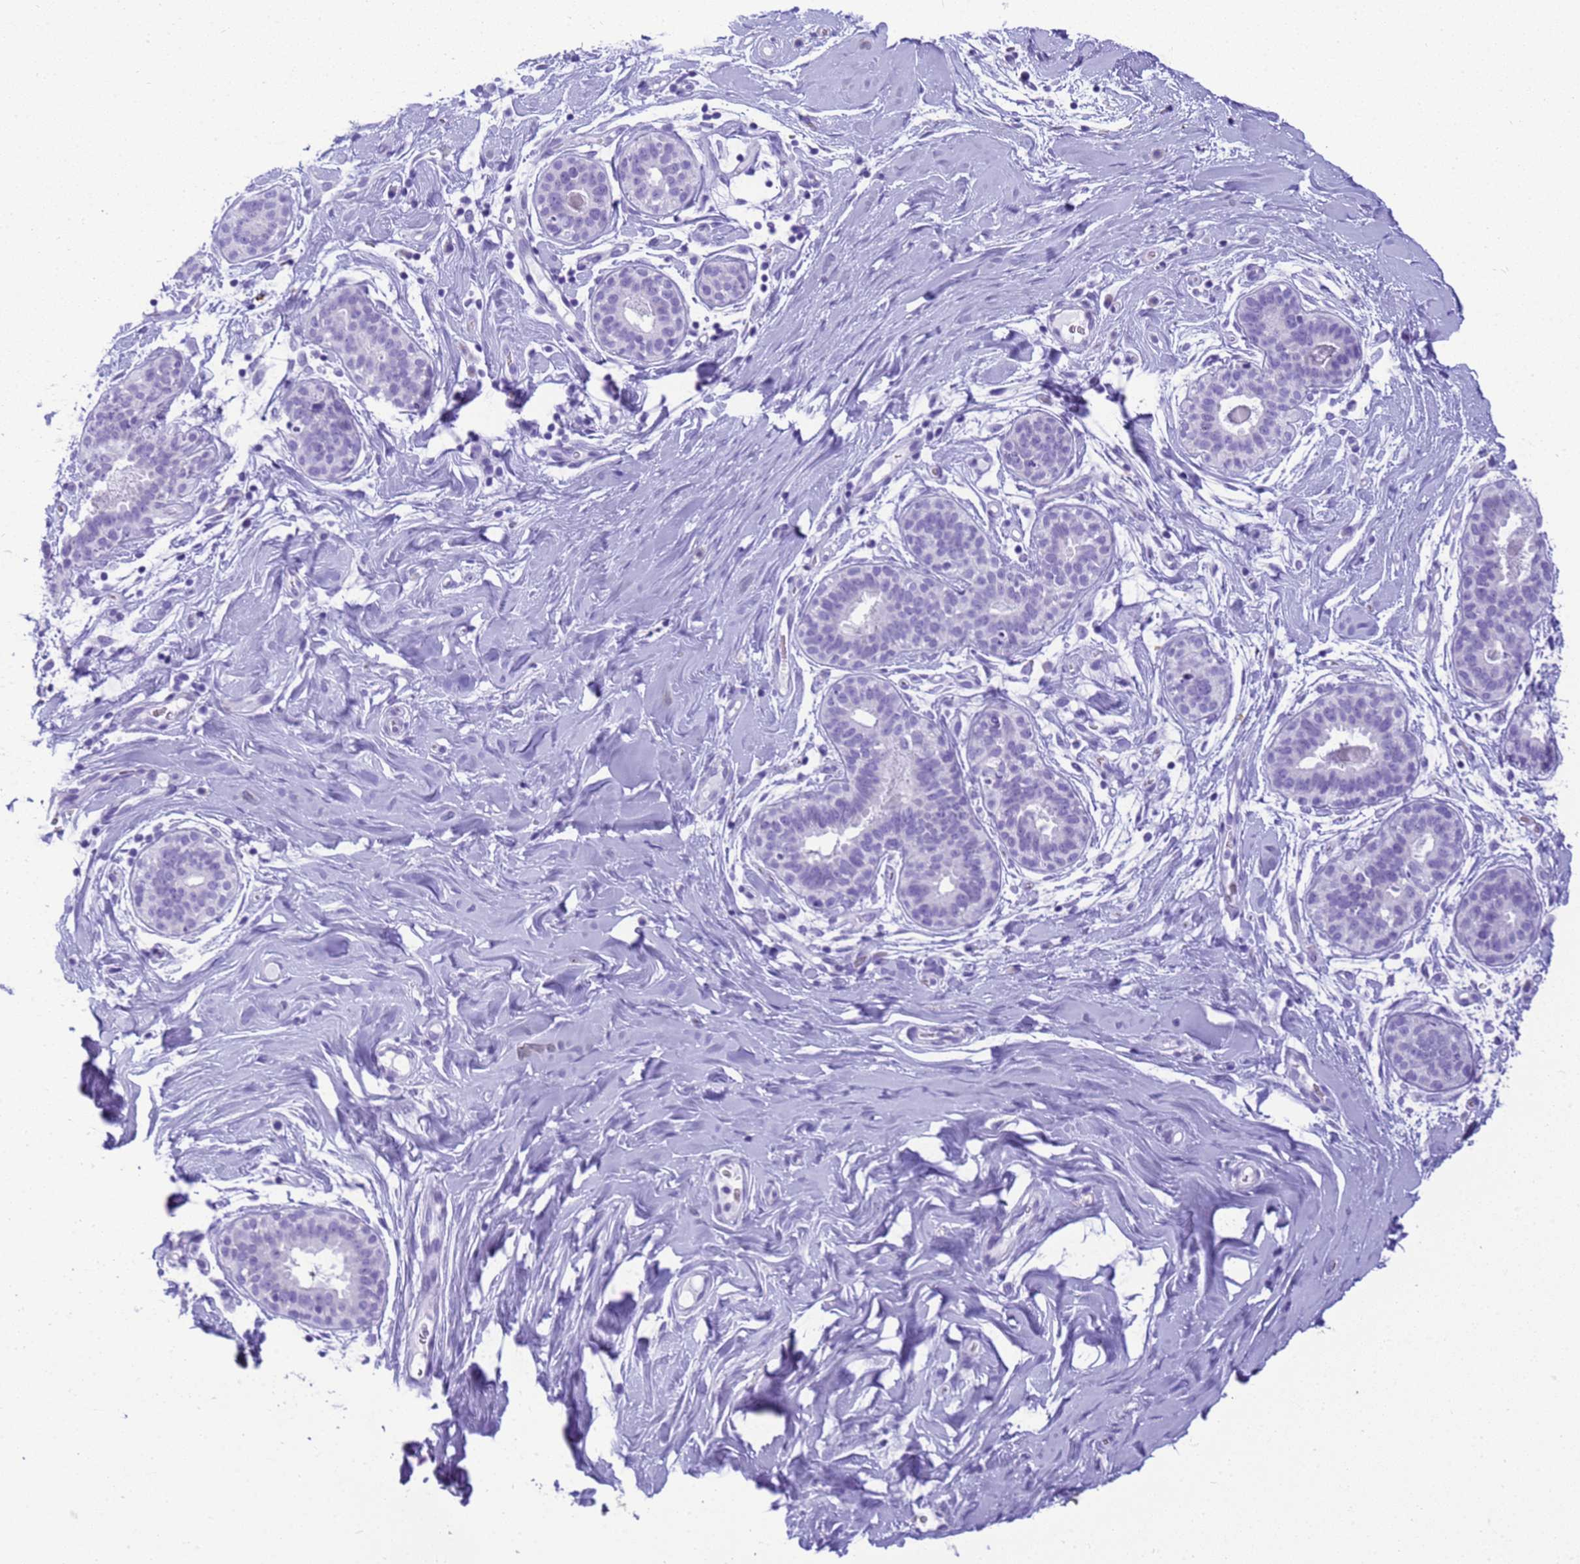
{"staining": {"intensity": "negative", "quantity": "none", "location": "none"}, "tissue": "adipose tissue", "cell_type": "Adipocytes", "image_type": "normal", "snomed": [{"axis": "morphology", "description": "Normal tissue, NOS"}, {"axis": "topography", "description": "Breast"}], "caption": "An IHC histopathology image of benign adipose tissue is shown. There is no staining in adipocytes of adipose tissue.", "gene": "STATH", "patient": {"sex": "female", "age": 26}}